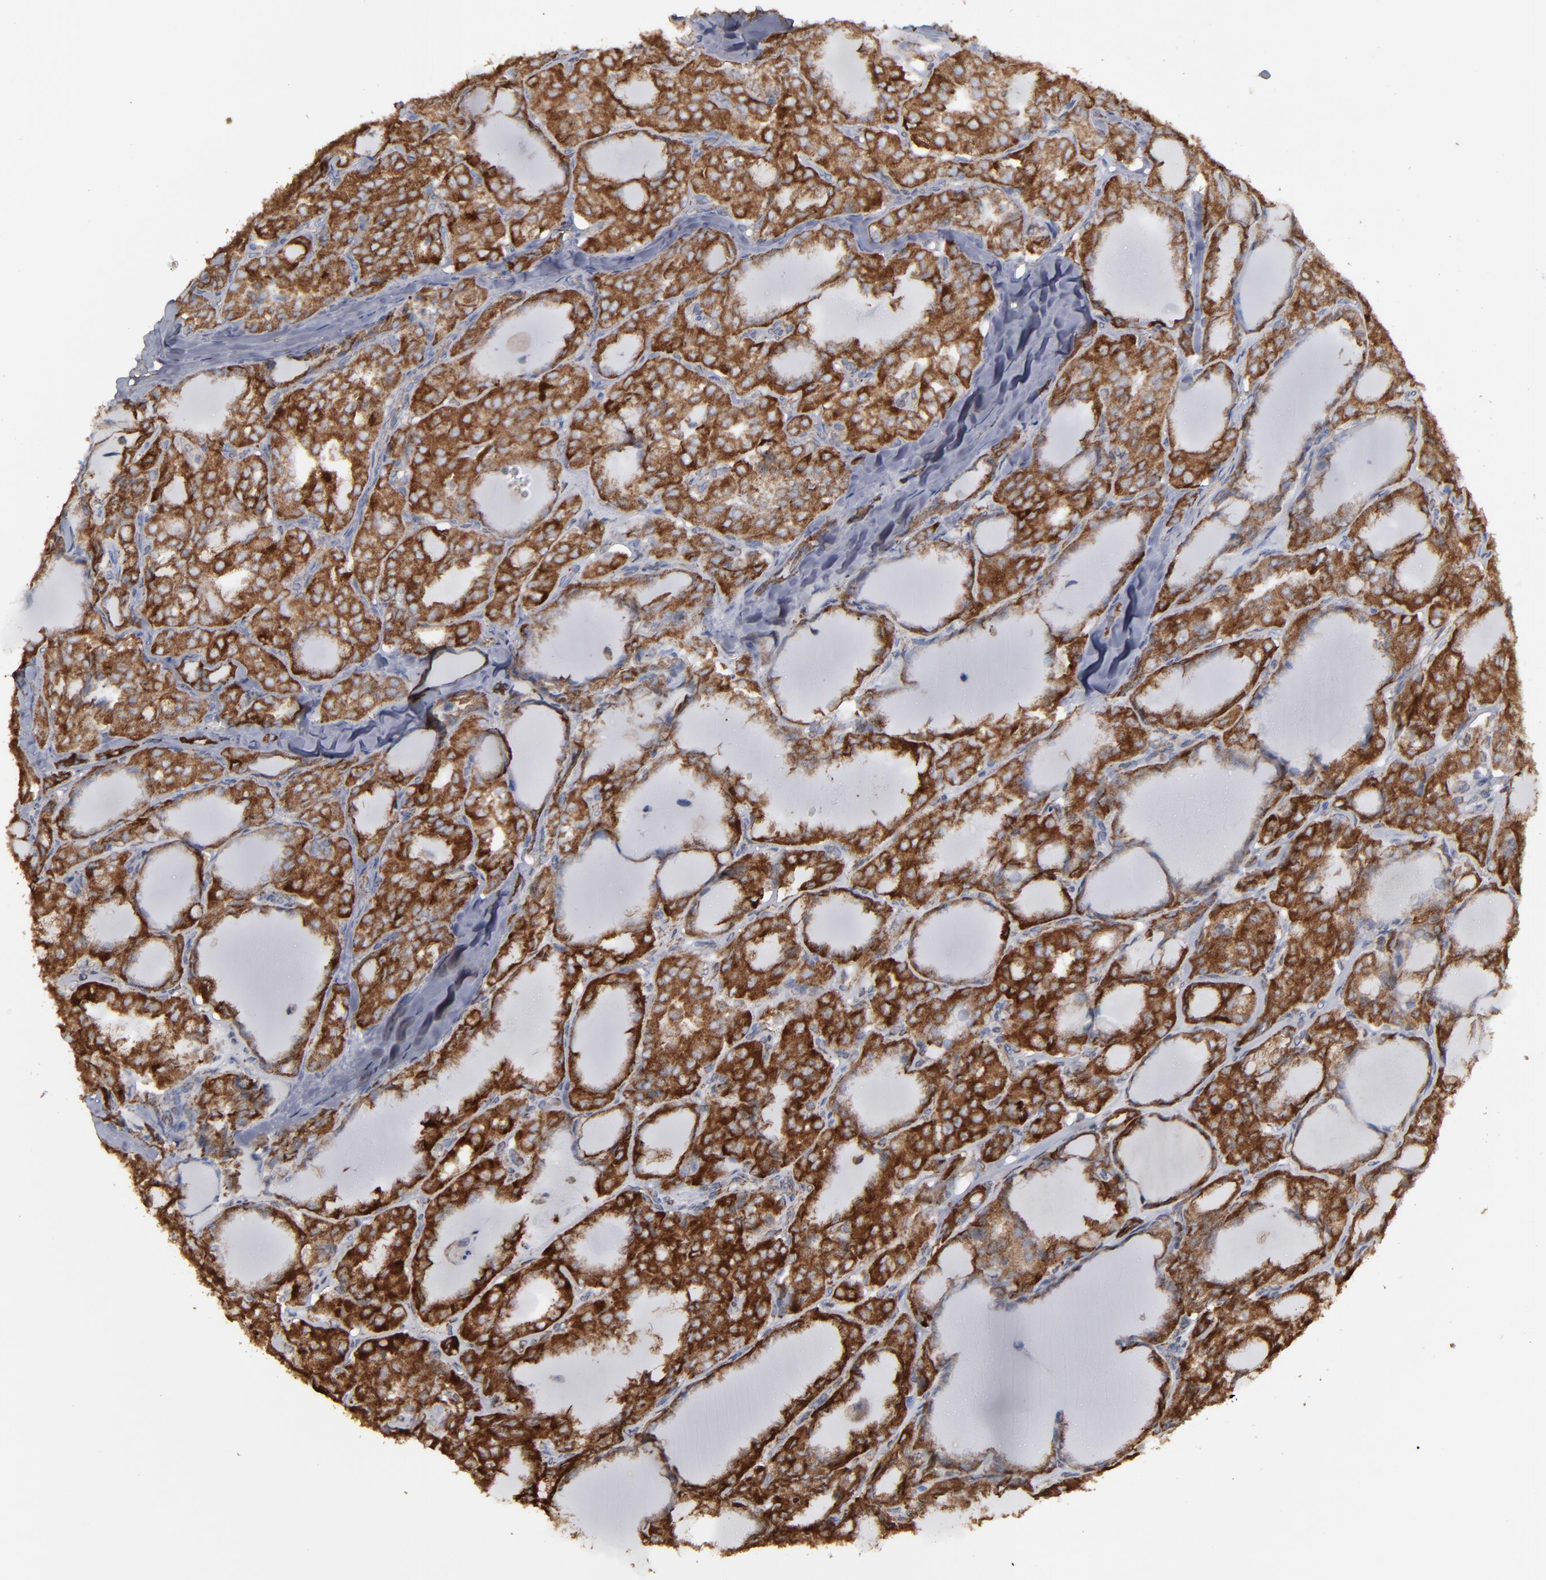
{"staining": {"intensity": "strong", "quantity": ">75%", "location": "cytoplasmic/membranous"}, "tissue": "thyroid cancer", "cell_type": "Tumor cells", "image_type": "cancer", "snomed": [{"axis": "morphology", "description": "Papillary adenocarcinoma, NOS"}, {"axis": "topography", "description": "Thyroid gland"}], "caption": "A high-resolution micrograph shows immunohistochemistry staining of thyroid papillary adenocarcinoma, which reveals strong cytoplasmic/membranous positivity in approximately >75% of tumor cells.", "gene": "ERLIN2", "patient": {"sex": "male", "age": 20}}